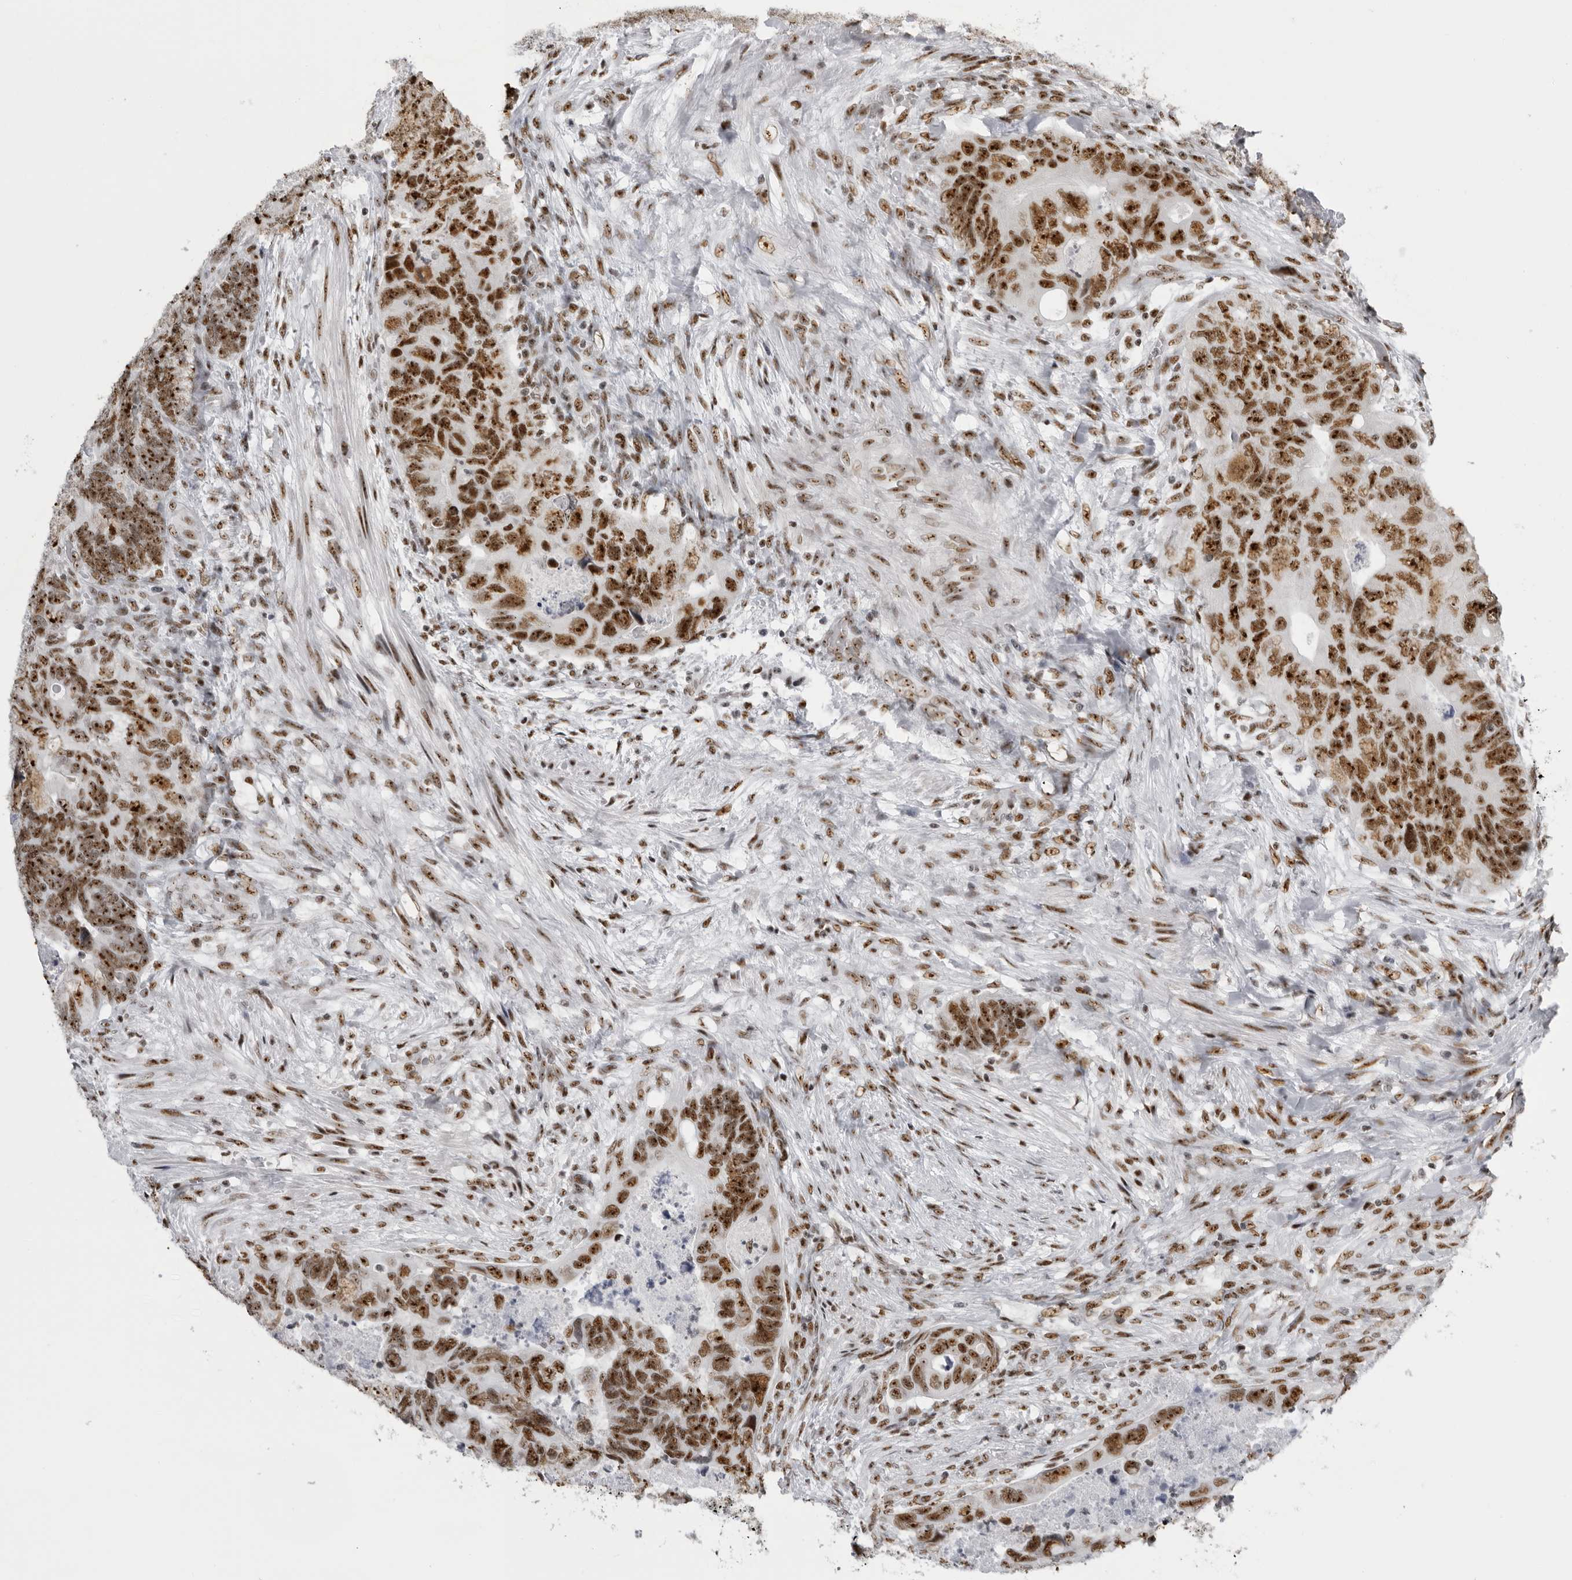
{"staining": {"intensity": "strong", "quantity": ">75%", "location": "nuclear"}, "tissue": "colorectal cancer", "cell_type": "Tumor cells", "image_type": "cancer", "snomed": [{"axis": "morphology", "description": "Adenocarcinoma, NOS"}, {"axis": "topography", "description": "Rectum"}], "caption": "The histopathology image displays a brown stain indicating the presence of a protein in the nuclear of tumor cells in colorectal cancer.", "gene": "DHX9", "patient": {"sex": "male", "age": 63}}